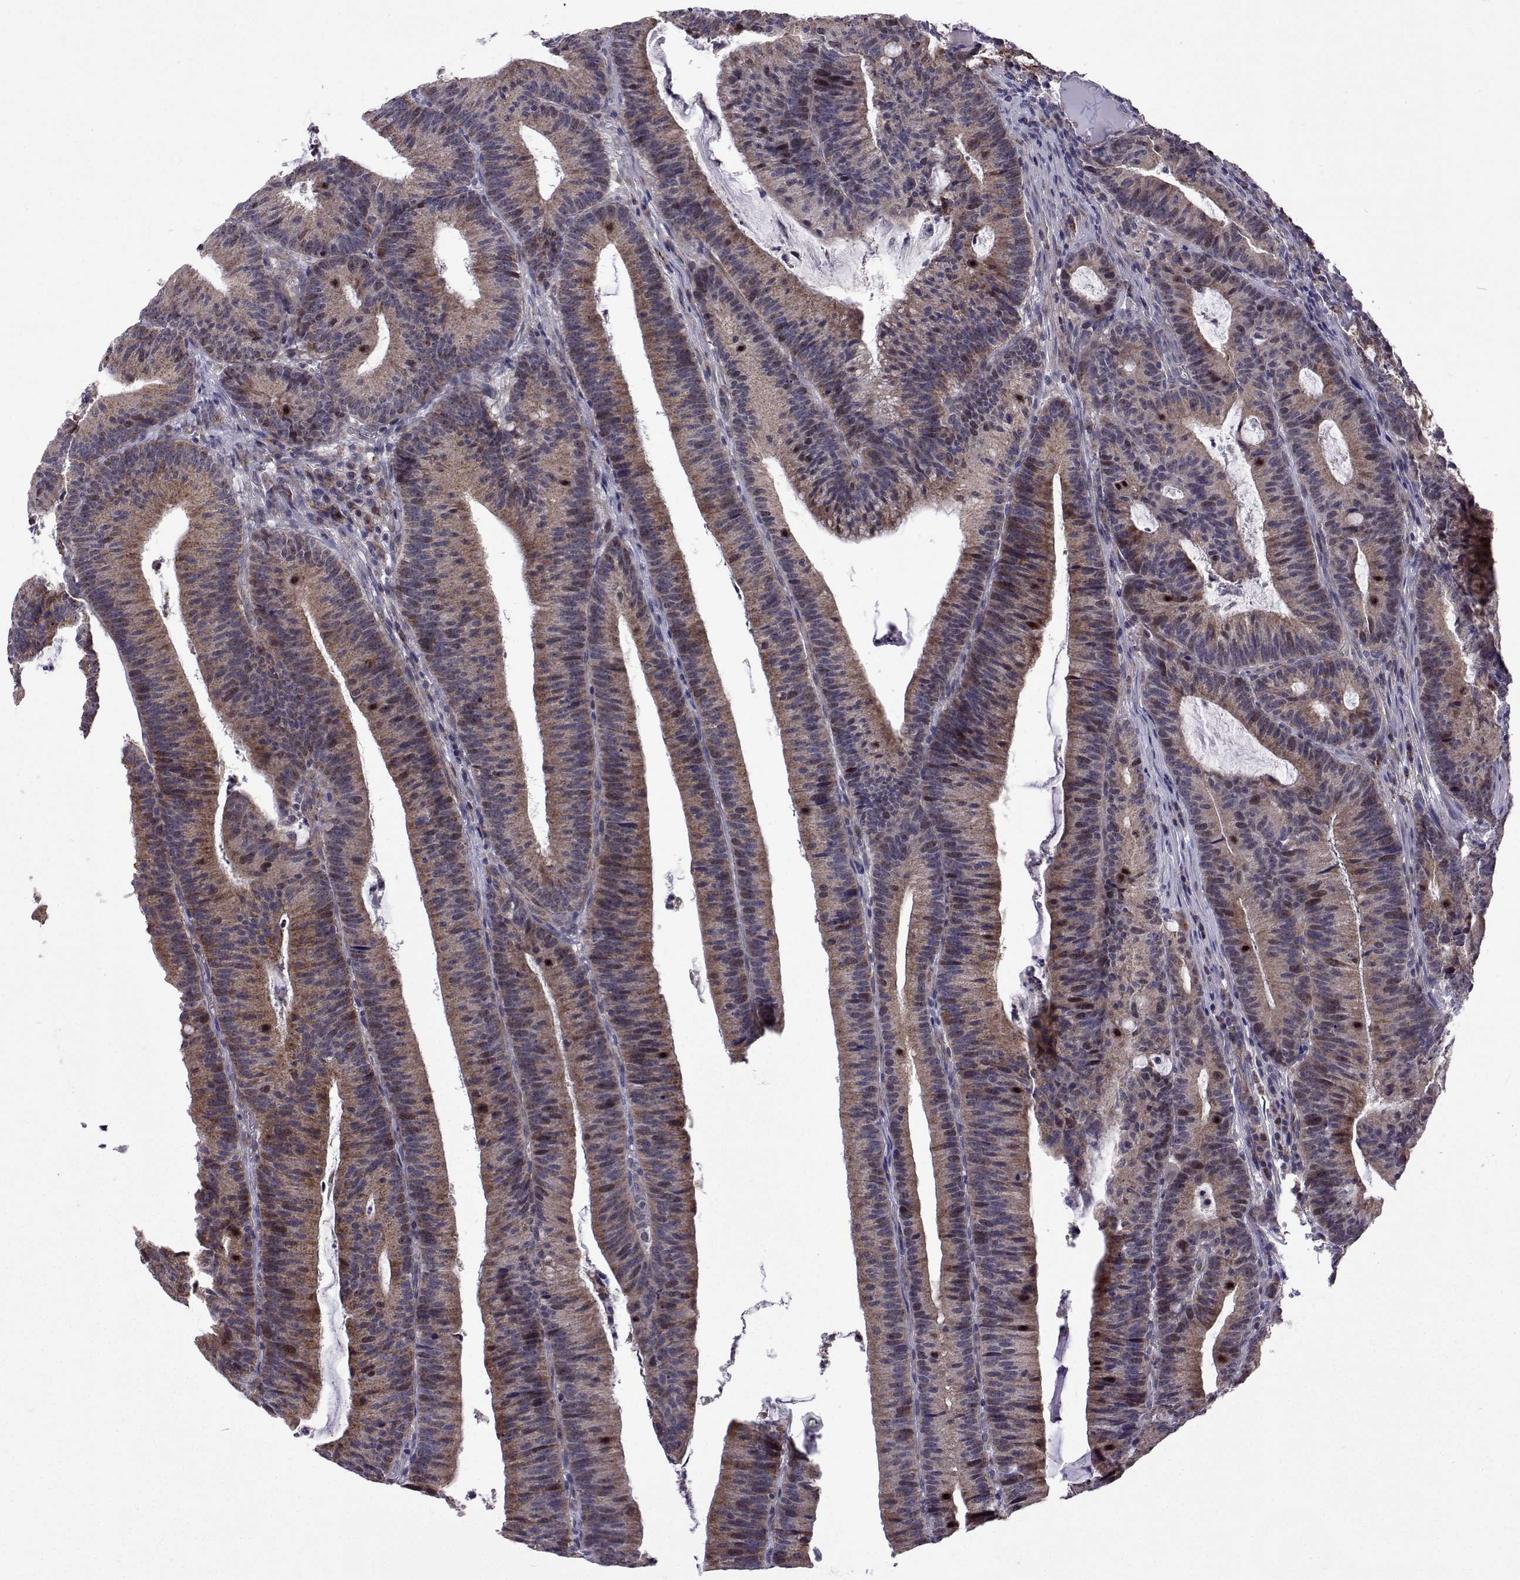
{"staining": {"intensity": "moderate", "quantity": "25%-75%", "location": "cytoplasmic/membranous,nuclear"}, "tissue": "colorectal cancer", "cell_type": "Tumor cells", "image_type": "cancer", "snomed": [{"axis": "morphology", "description": "Adenocarcinoma, NOS"}, {"axis": "topography", "description": "Colon"}], "caption": "DAB (3,3'-diaminobenzidine) immunohistochemical staining of human colorectal cancer reveals moderate cytoplasmic/membranous and nuclear protein staining in about 25%-75% of tumor cells. The staining is performed using DAB brown chromogen to label protein expression. The nuclei are counter-stained blue using hematoxylin.", "gene": "DHTKD1", "patient": {"sex": "female", "age": 78}}